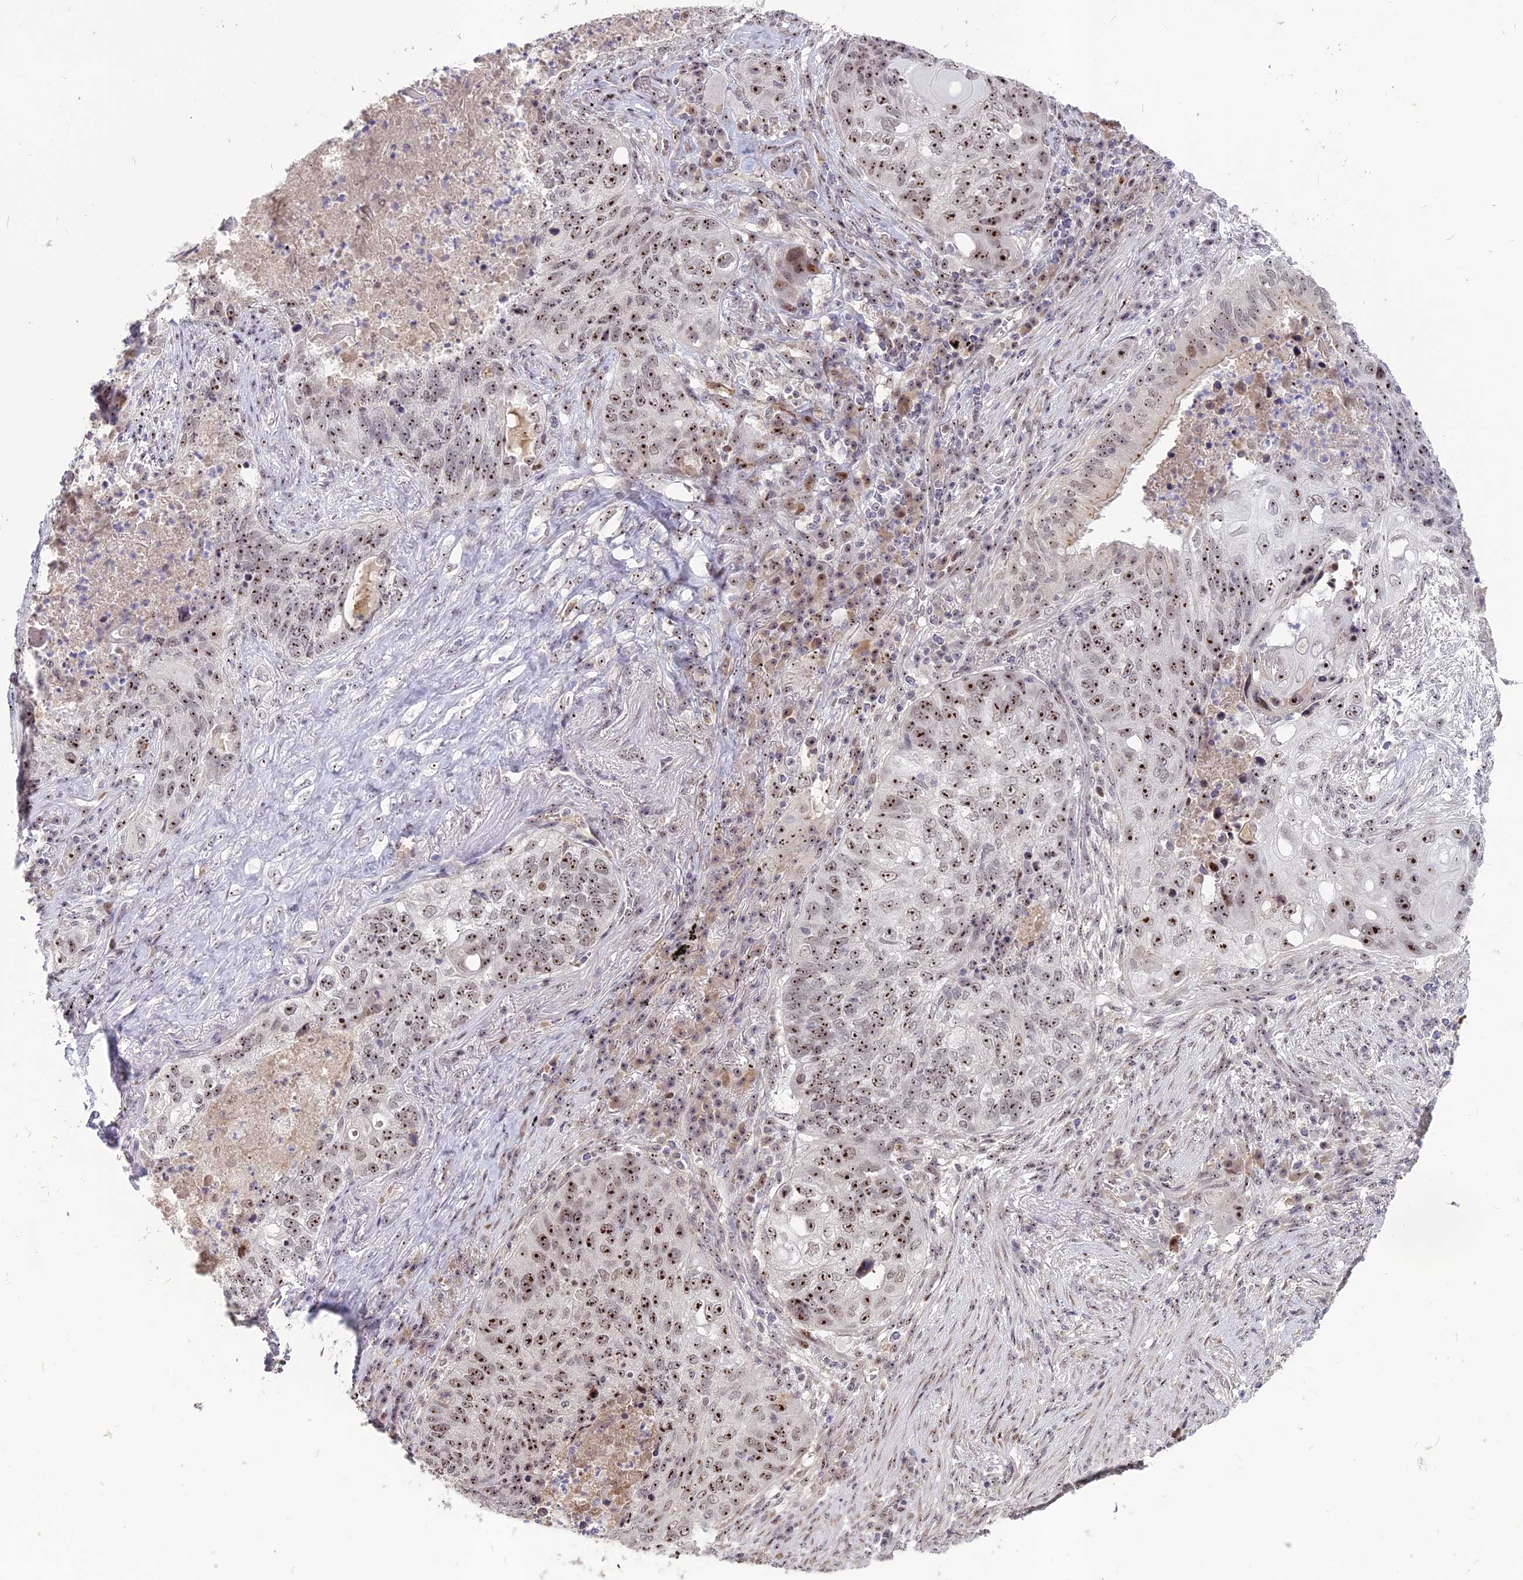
{"staining": {"intensity": "strong", "quantity": ">75%", "location": "nuclear"}, "tissue": "lung cancer", "cell_type": "Tumor cells", "image_type": "cancer", "snomed": [{"axis": "morphology", "description": "Squamous cell carcinoma, NOS"}, {"axis": "topography", "description": "Lung"}], "caption": "This is an image of immunohistochemistry staining of lung cancer (squamous cell carcinoma), which shows strong positivity in the nuclear of tumor cells.", "gene": "FAM131A", "patient": {"sex": "female", "age": 63}}